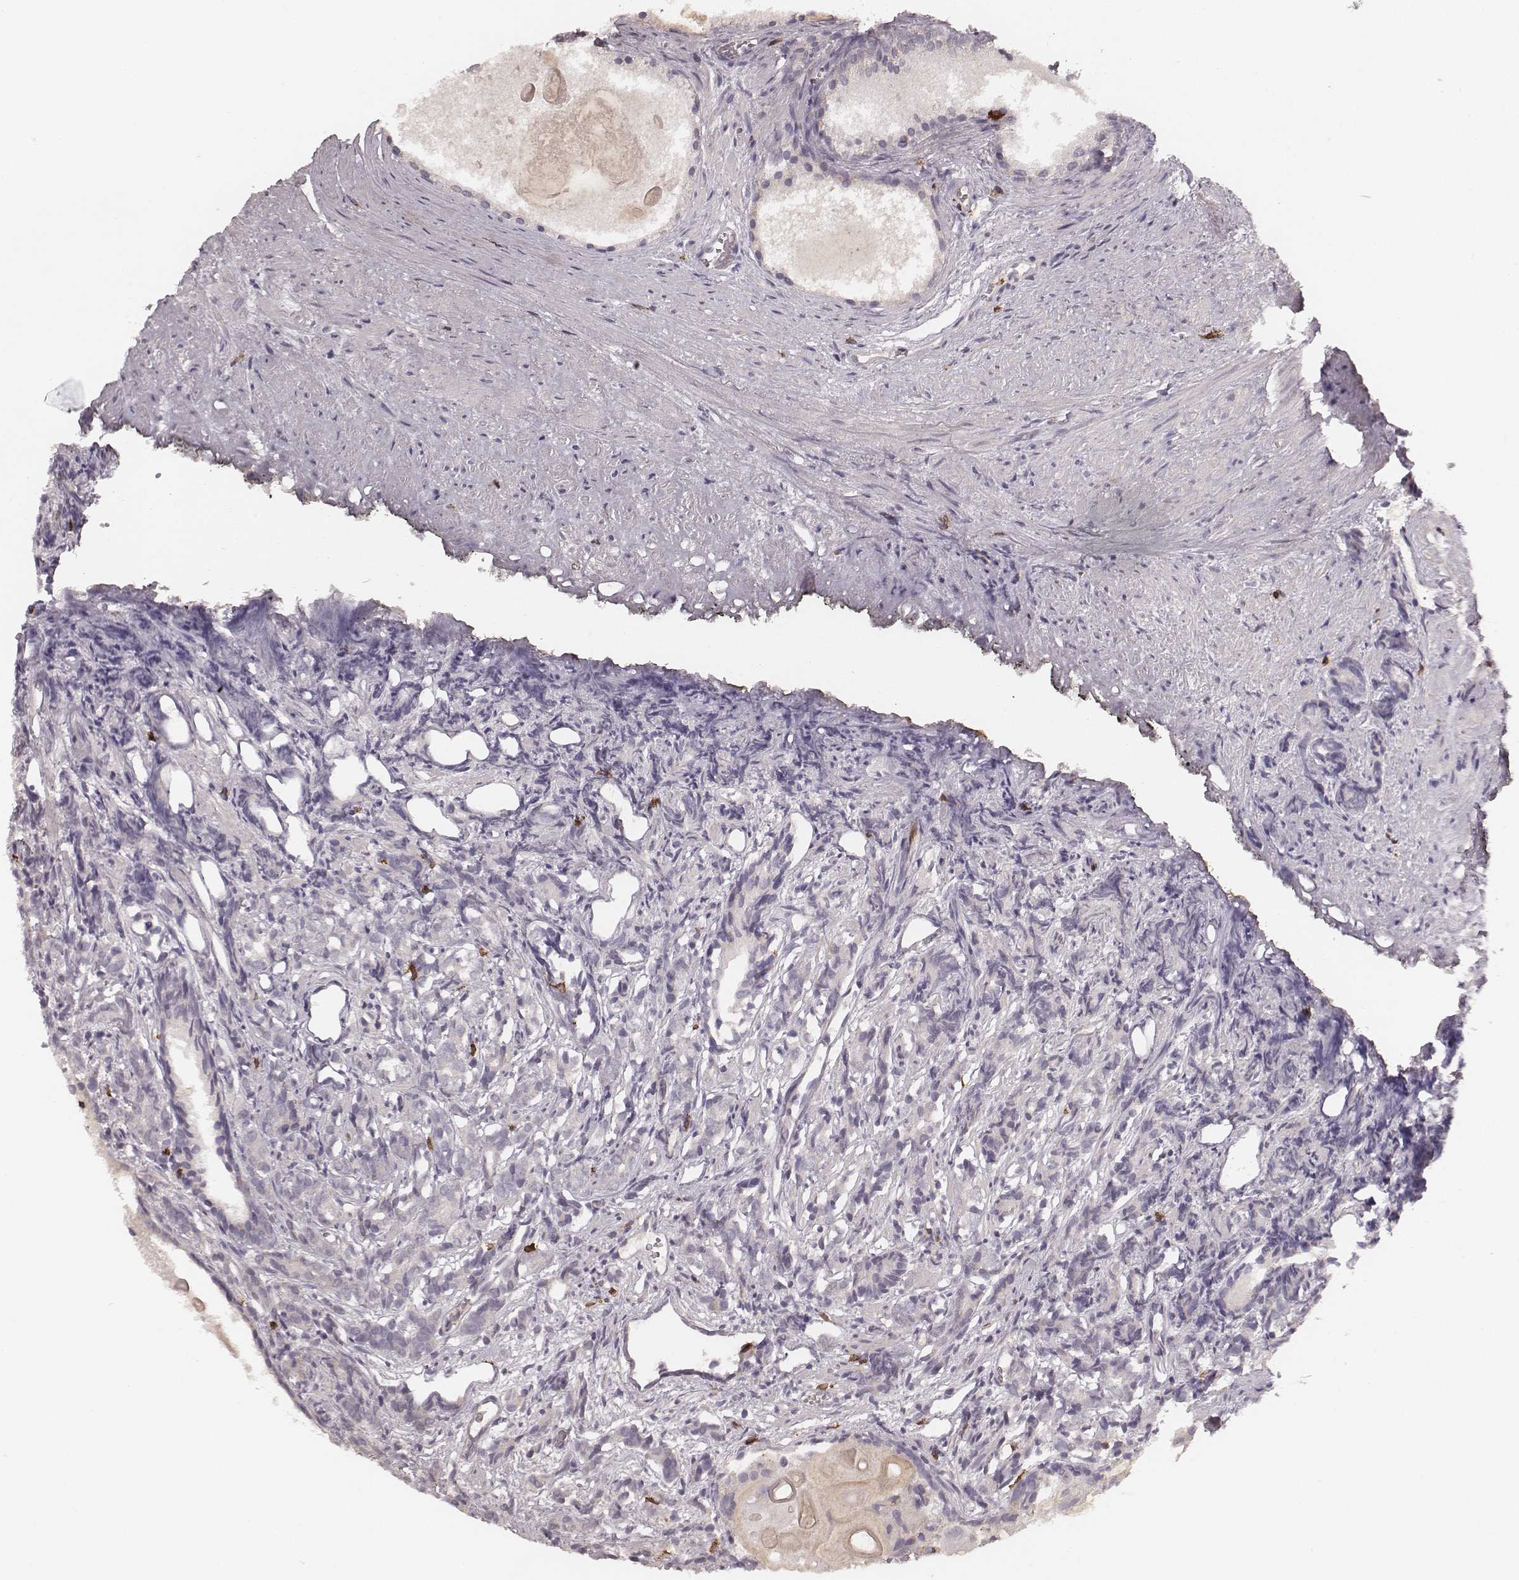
{"staining": {"intensity": "negative", "quantity": "none", "location": "none"}, "tissue": "prostate cancer", "cell_type": "Tumor cells", "image_type": "cancer", "snomed": [{"axis": "morphology", "description": "Adenocarcinoma, High grade"}, {"axis": "topography", "description": "Prostate"}], "caption": "The immunohistochemistry (IHC) histopathology image has no significant staining in tumor cells of prostate adenocarcinoma (high-grade) tissue.", "gene": "CD8A", "patient": {"sex": "male", "age": 84}}